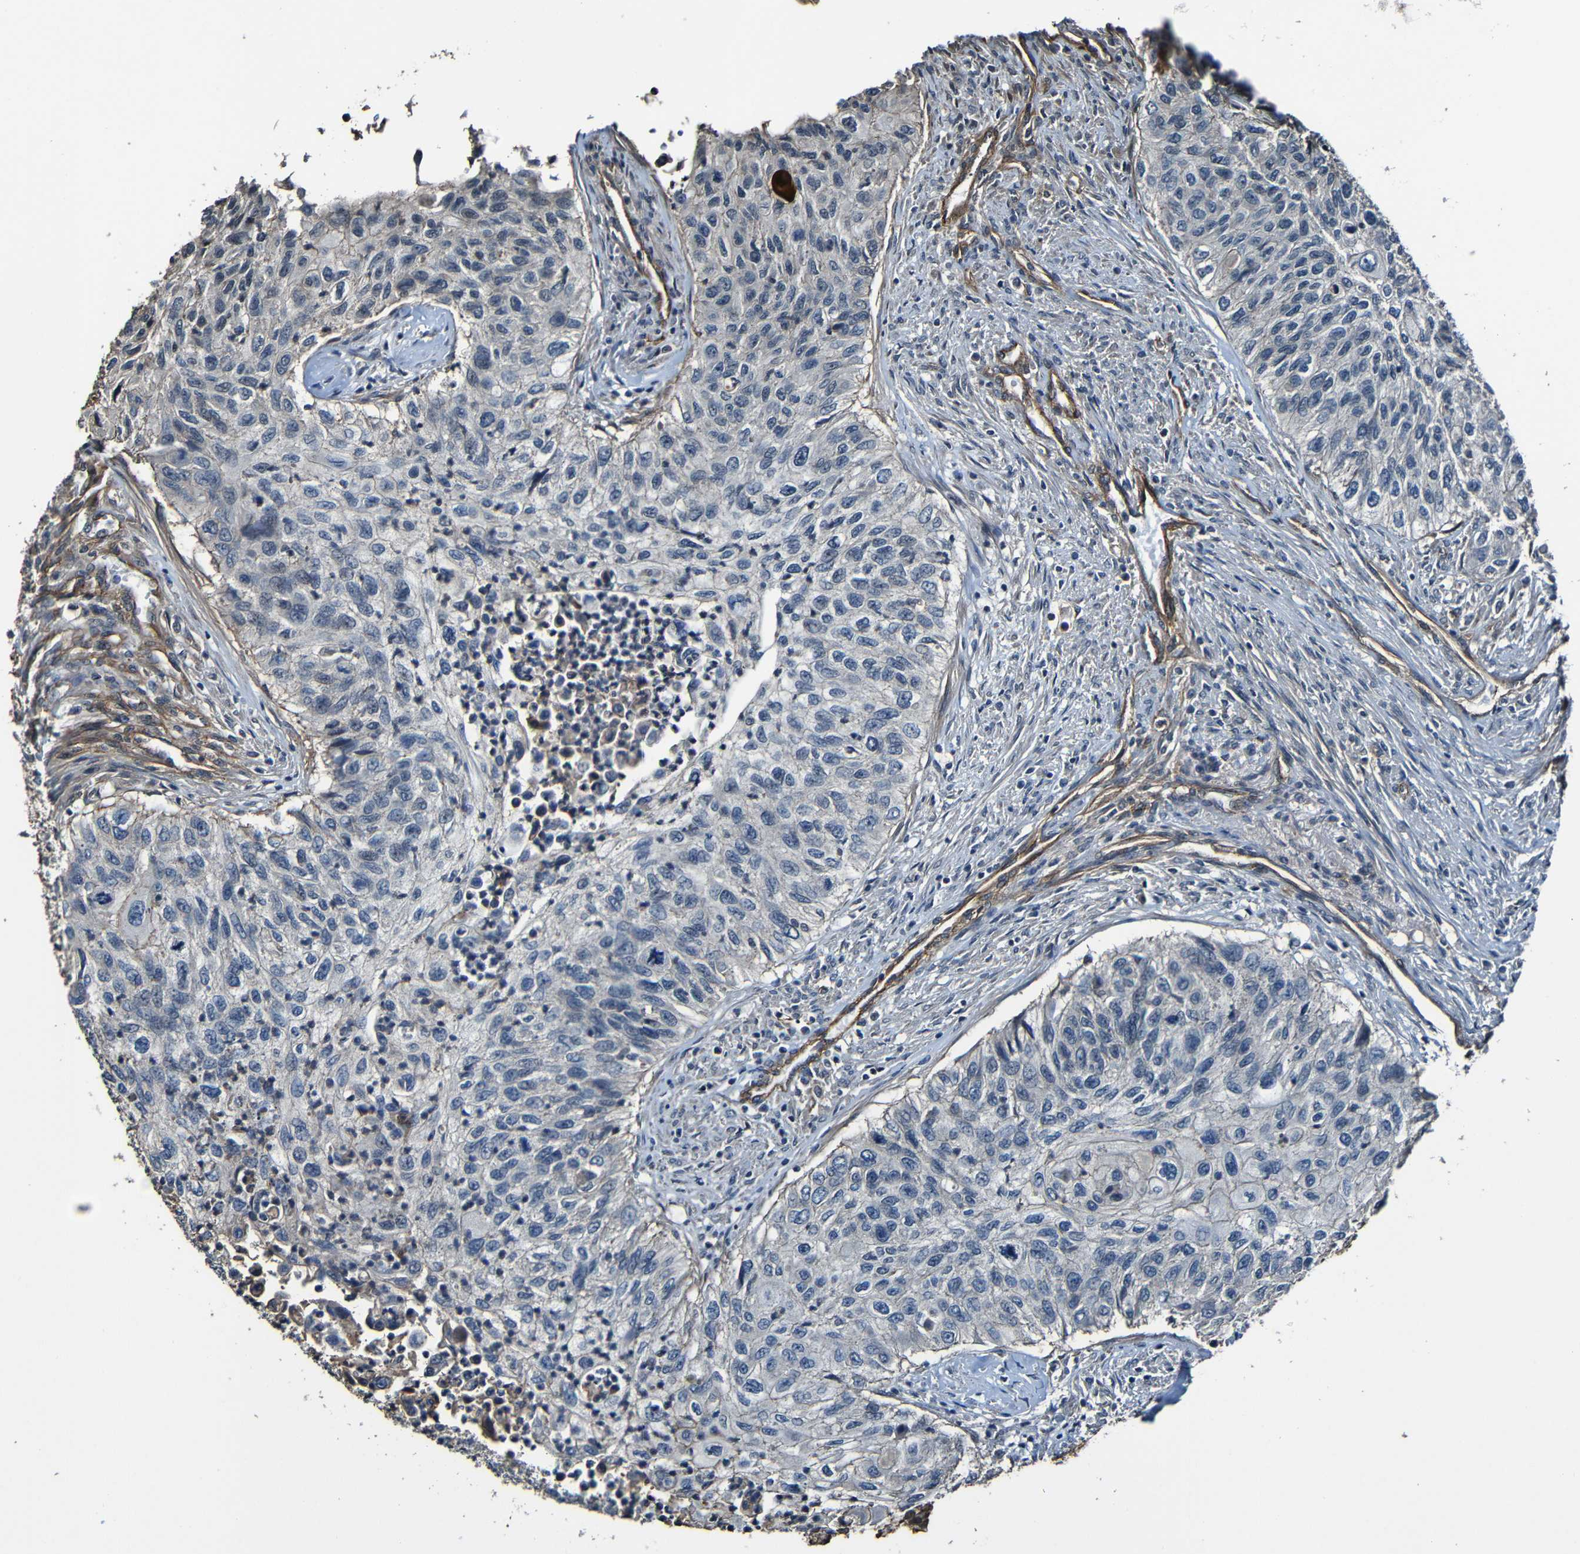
{"staining": {"intensity": "negative", "quantity": "none", "location": "none"}, "tissue": "urothelial cancer", "cell_type": "Tumor cells", "image_type": "cancer", "snomed": [{"axis": "morphology", "description": "Urothelial carcinoma, High grade"}, {"axis": "topography", "description": "Urinary bladder"}], "caption": "This is an immunohistochemistry (IHC) histopathology image of high-grade urothelial carcinoma. There is no expression in tumor cells.", "gene": "LGR5", "patient": {"sex": "female", "age": 60}}